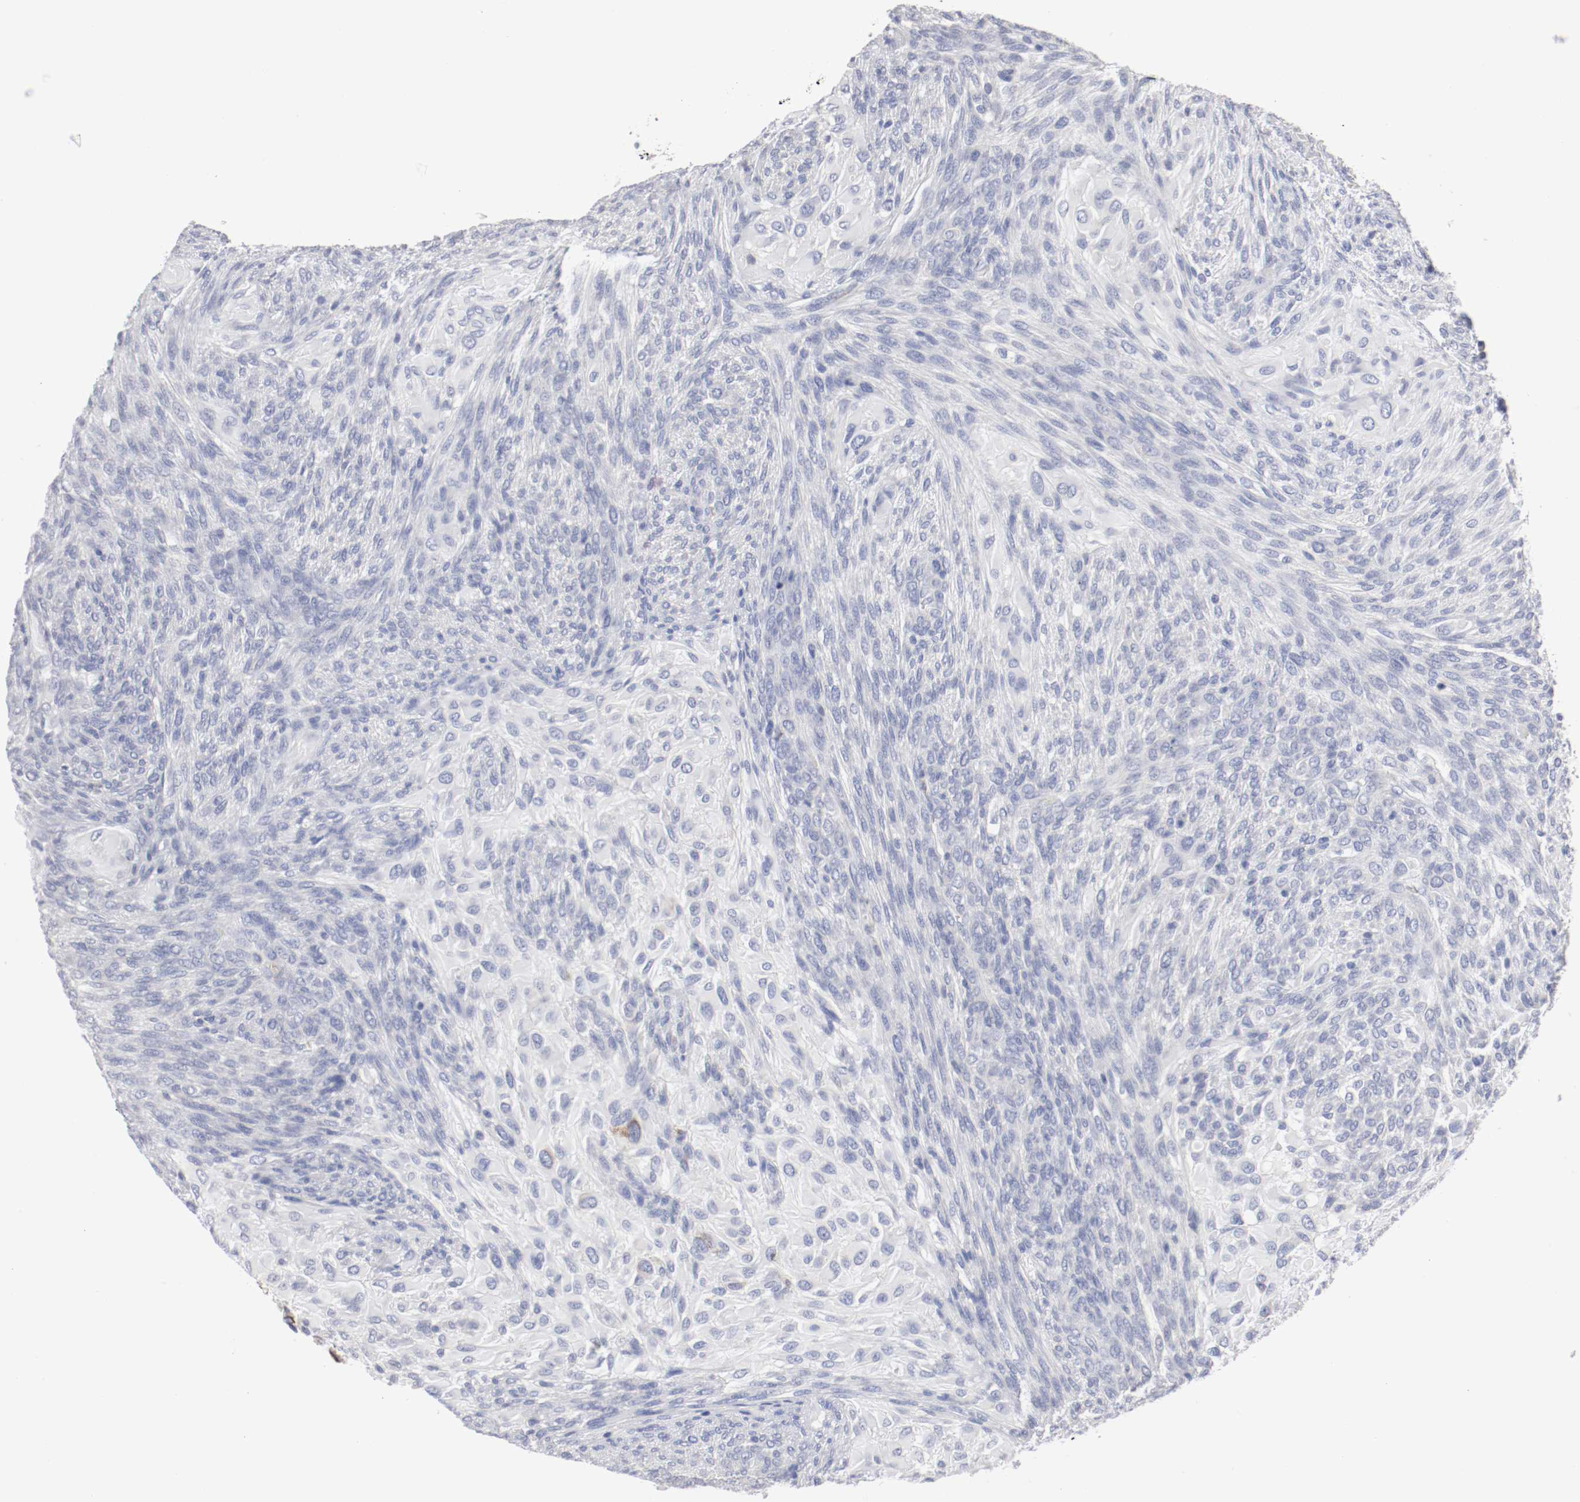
{"staining": {"intensity": "negative", "quantity": "none", "location": "none"}, "tissue": "glioma", "cell_type": "Tumor cells", "image_type": "cancer", "snomed": [{"axis": "morphology", "description": "Glioma, malignant, High grade"}, {"axis": "topography", "description": "Cerebral cortex"}], "caption": "This is a histopathology image of immunohistochemistry (IHC) staining of malignant high-grade glioma, which shows no positivity in tumor cells.", "gene": "ITGAX", "patient": {"sex": "female", "age": 55}}